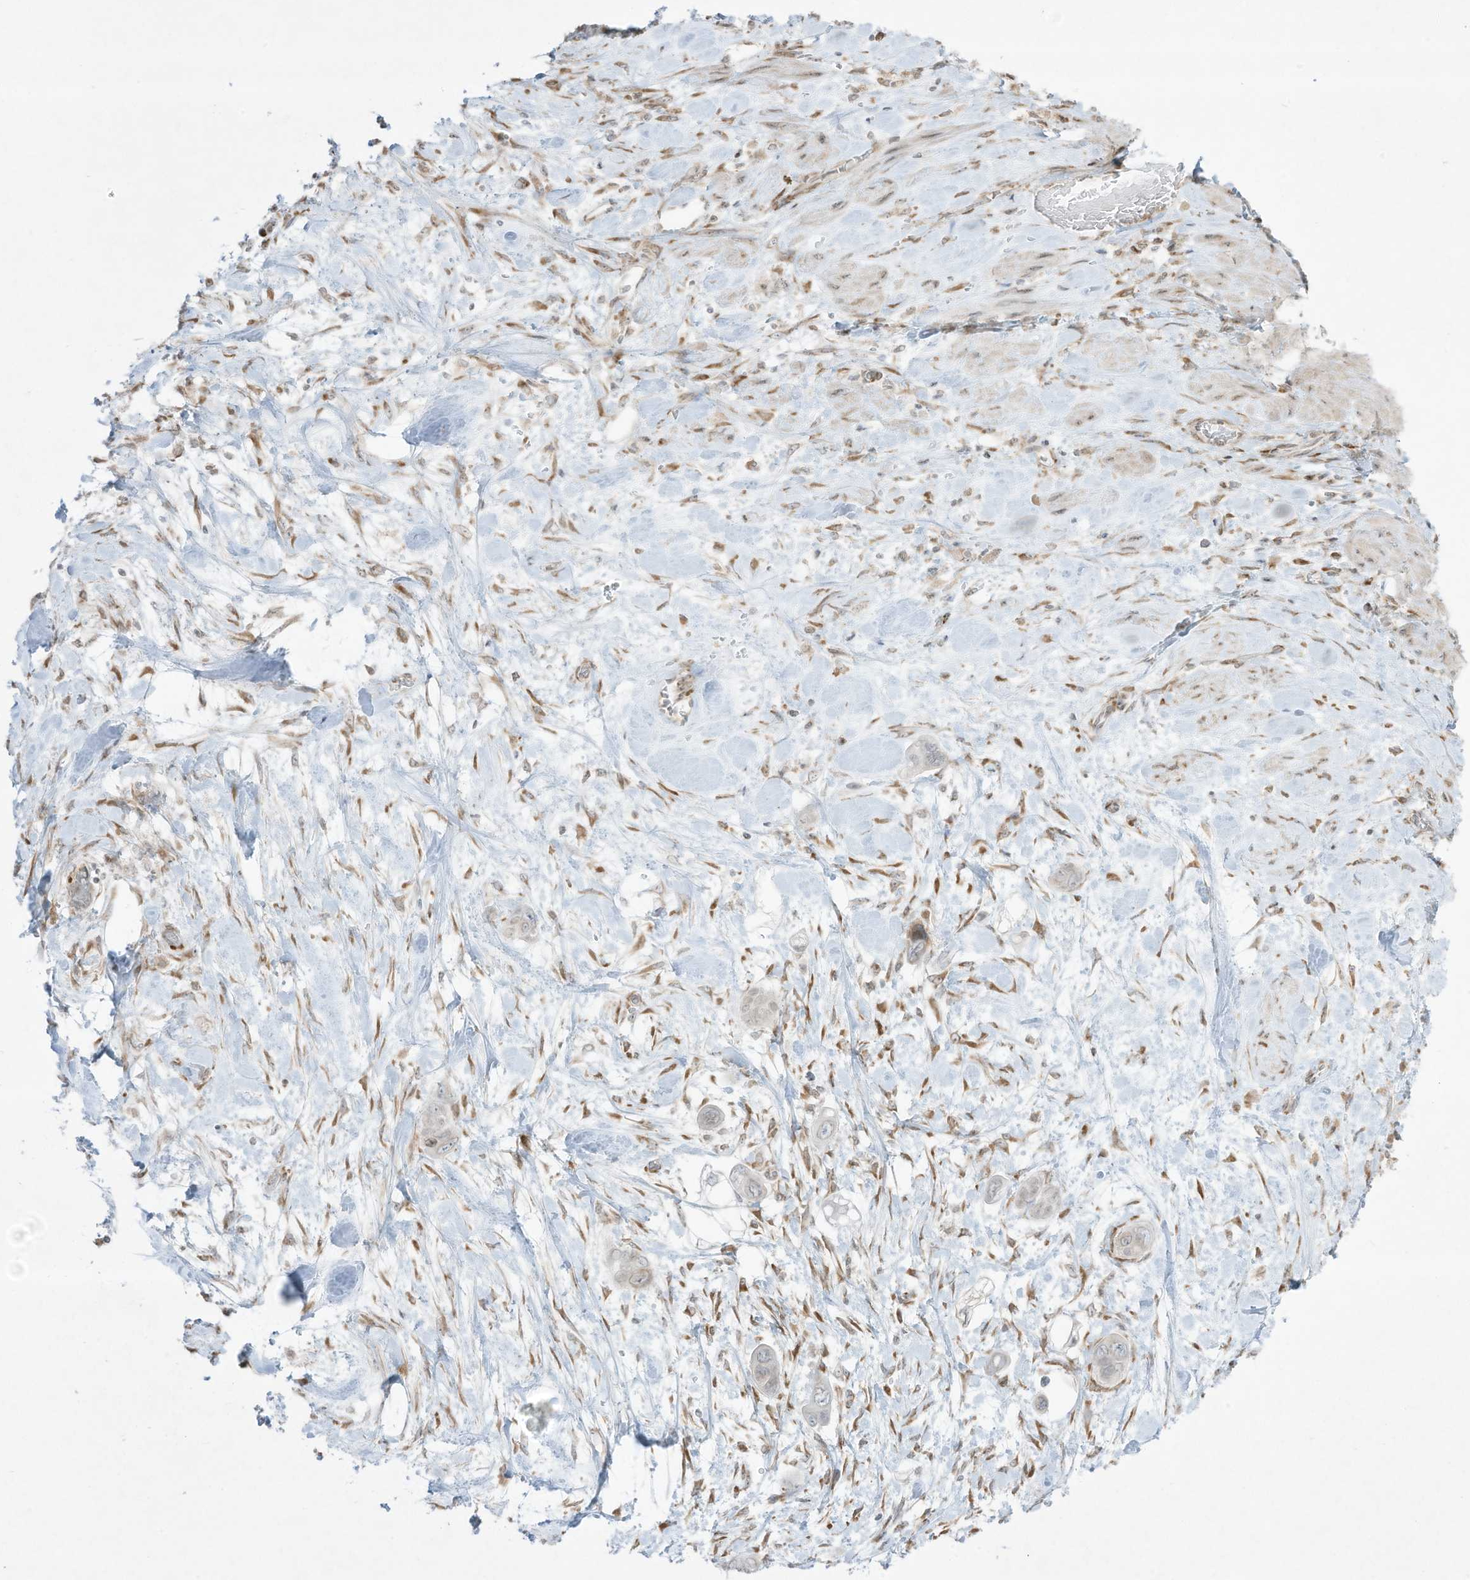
{"staining": {"intensity": "negative", "quantity": "none", "location": "none"}, "tissue": "pancreatic cancer", "cell_type": "Tumor cells", "image_type": "cancer", "snomed": [{"axis": "morphology", "description": "Adenocarcinoma, NOS"}, {"axis": "topography", "description": "Pancreas"}], "caption": "Immunohistochemistry (IHC) photomicrograph of neoplastic tissue: human pancreatic adenocarcinoma stained with DAB (3,3'-diaminobenzidine) displays no significant protein staining in tumor cells.", "gene": "PTK6", "patient": {"sex": "male", "age": 68}}